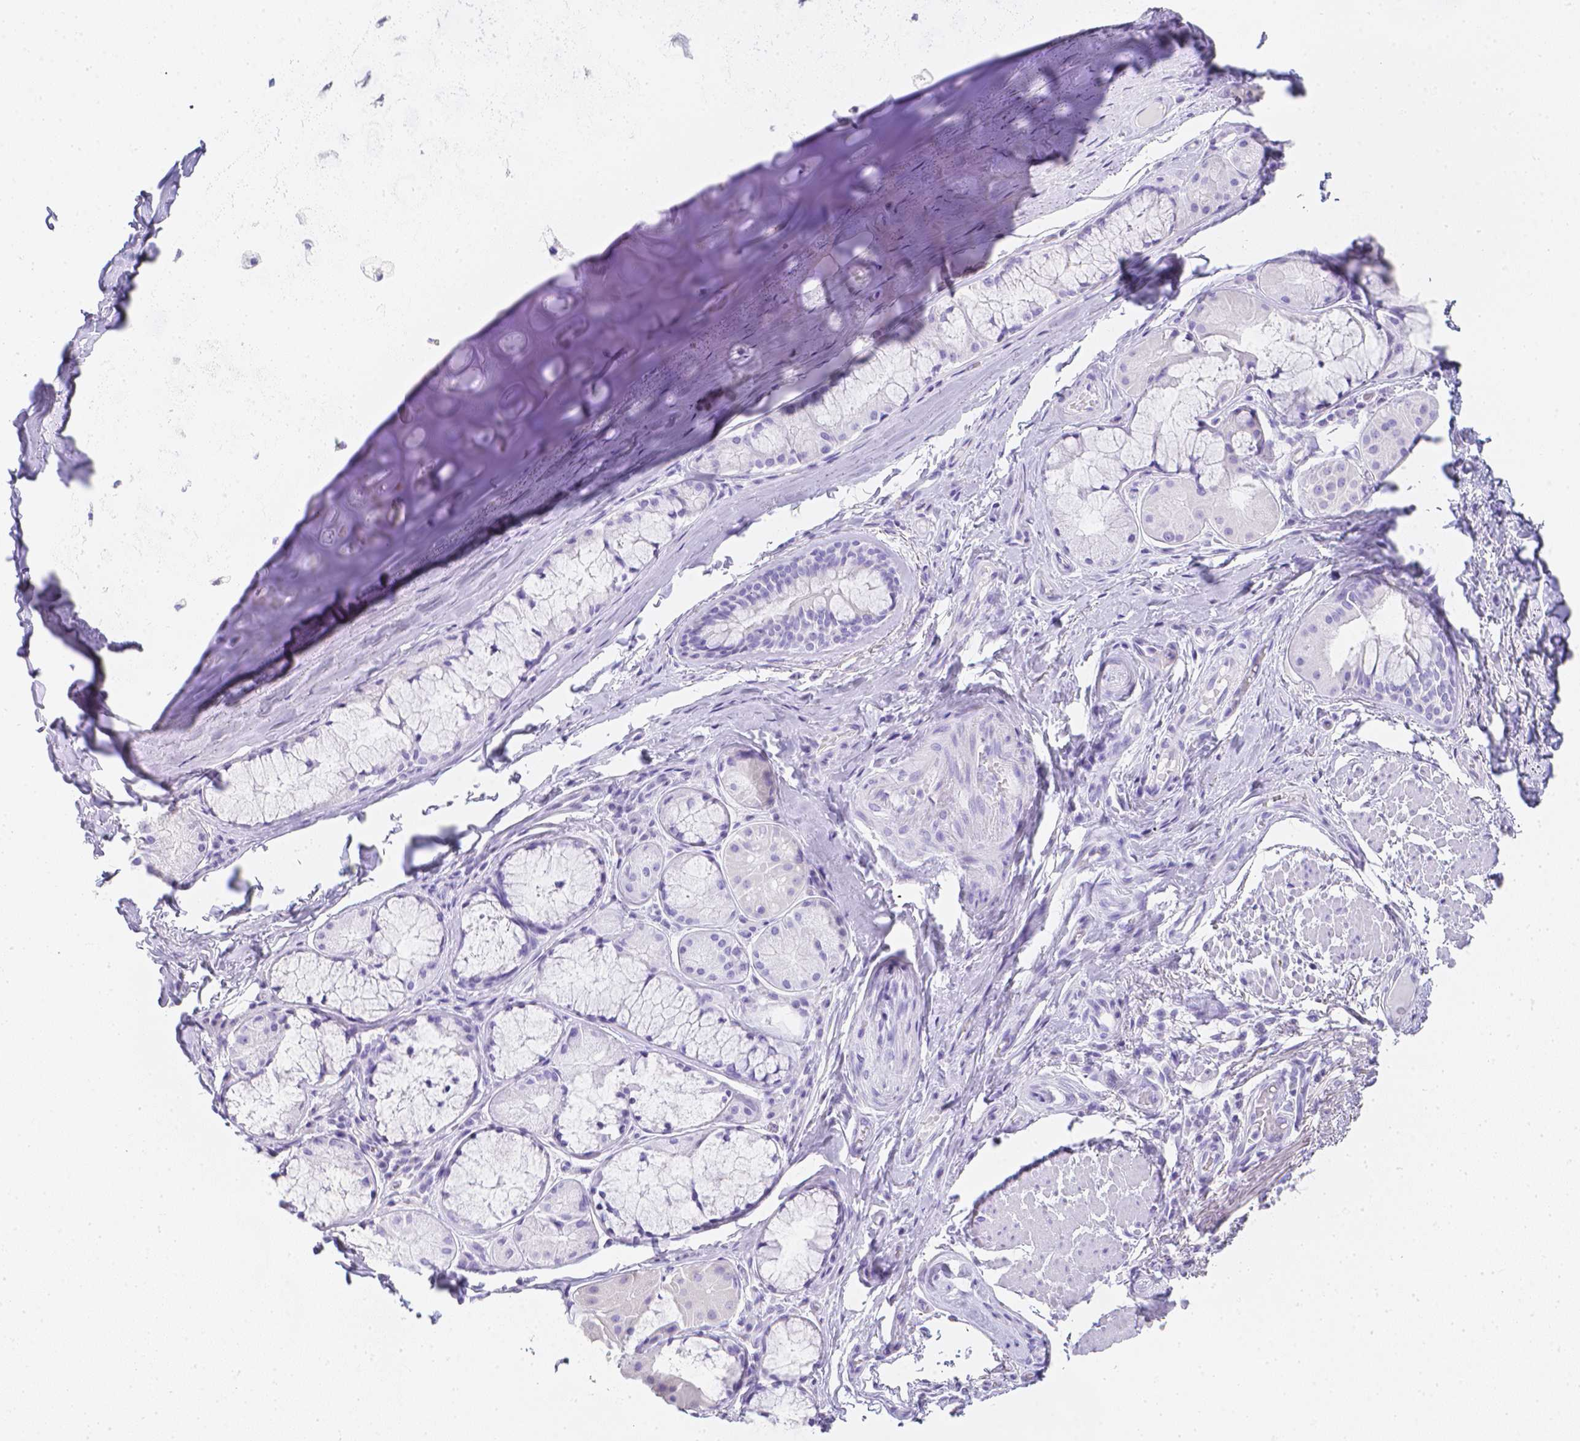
{"staining": {"intensity": "negative", "quantity": "none", "location": "none"}, "tissue": "adipose tissue", "cell_type": "Adipocytes", "image_type": "normal", "snomed": [{"axis": "morphology", "description": "Normal tissue, NOS"}, {"axis": "topography", "description": "Cartilage tissue"}, {"axis": "topography", "description": "Bronchus"}], "caption": "Histopathology image shows no significant protein positivity in adipocytes of benign adipose tissue. The staining is performed using DAB (3,3'-diaminobenzidine) brown chromogen with nuclei counter-stained in using hematoxylin.", "gene": "LGALS4", "patient": {"sex": "male", "age": 64}}